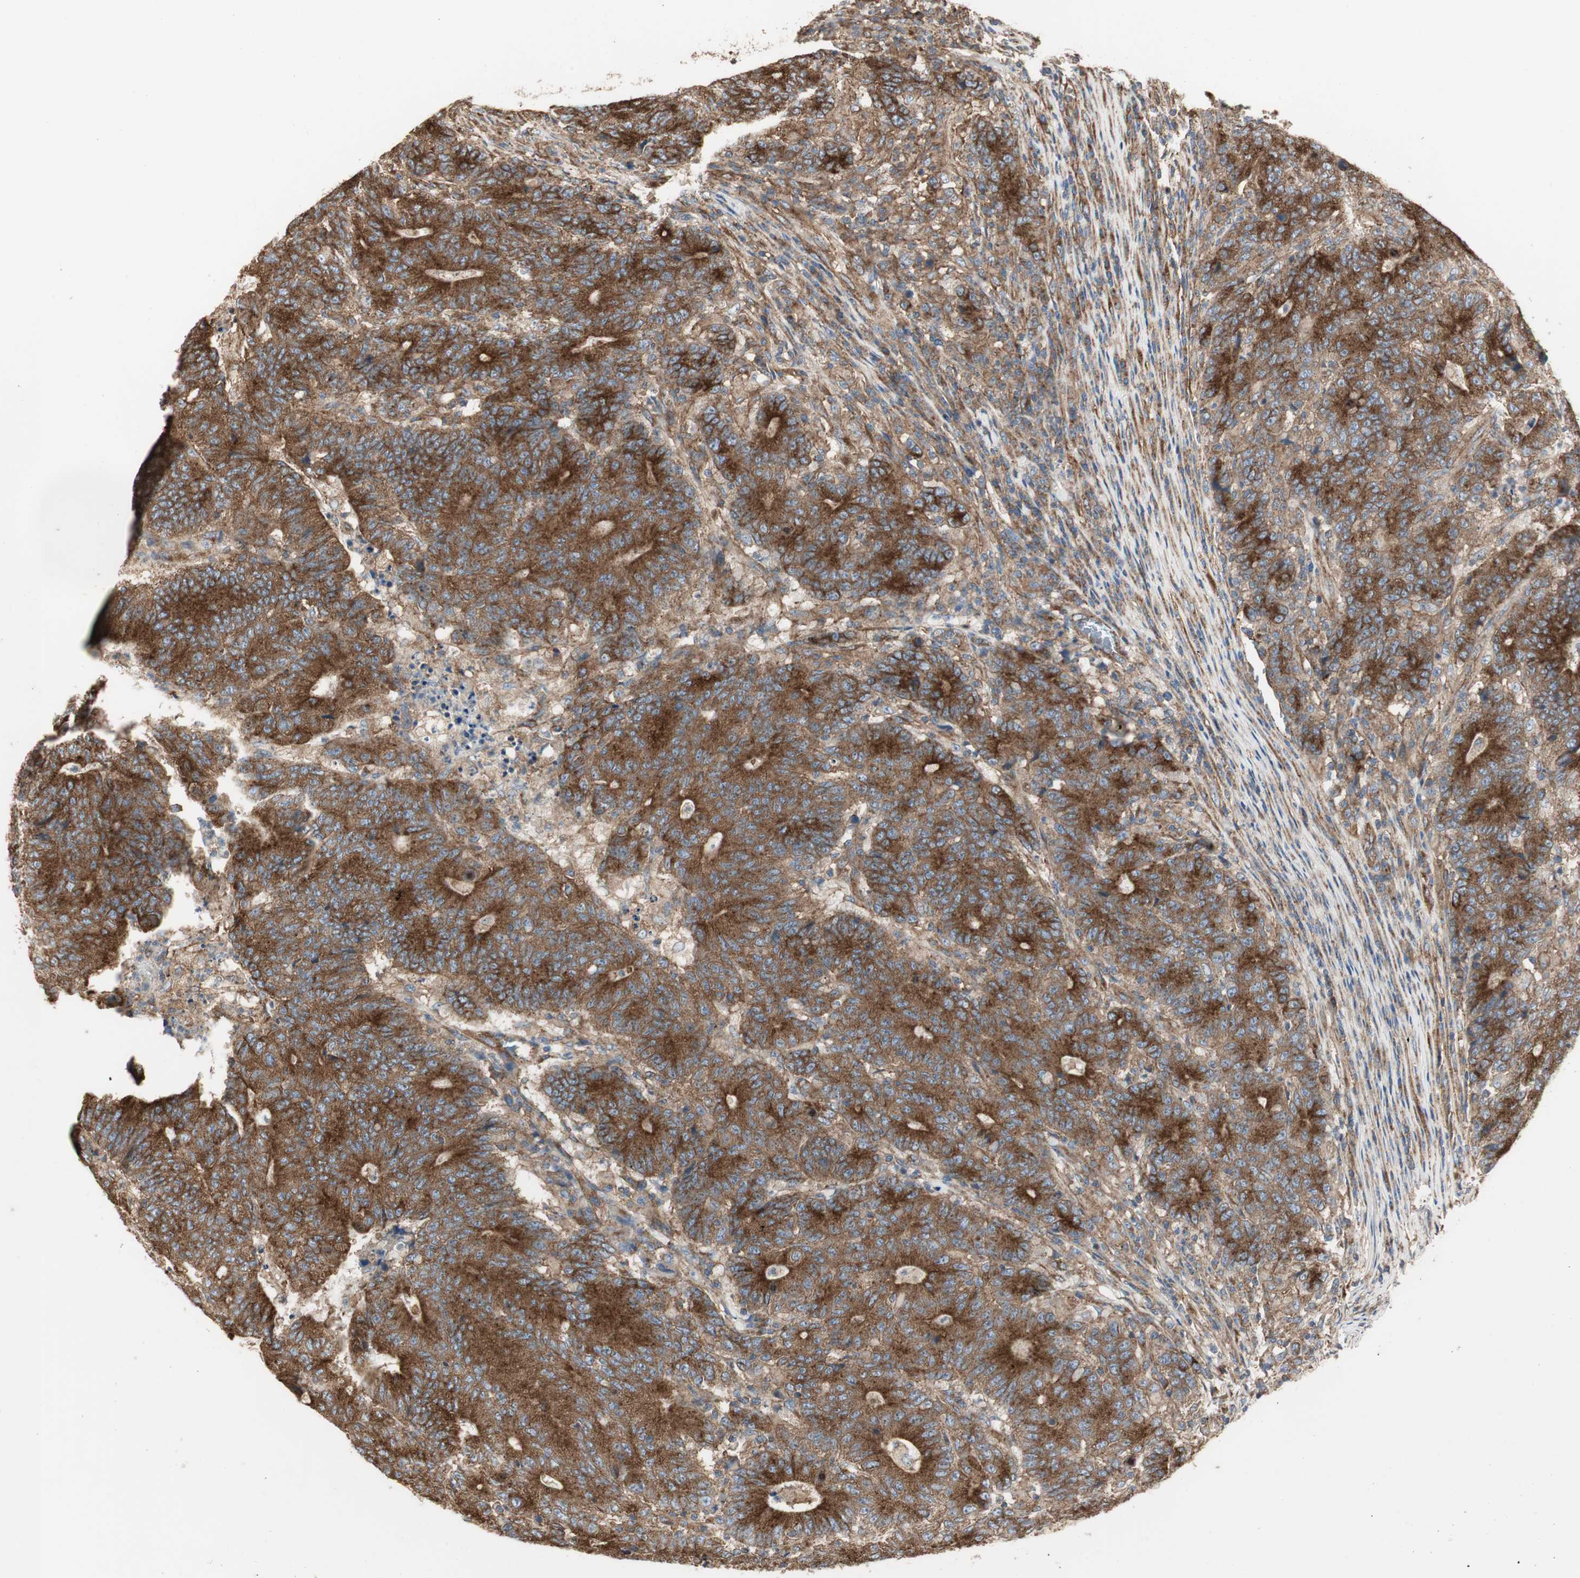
{"staining": {"intensity": "strong", "quantity": ">75%", "location": "cytoplasmic/membranous"}, "tissue": "colorectal cancer", "cell_type": "Tumor cells", "image_type": "cancer", "snomed": [{"axis": "morphology", "description": "Normal tissue, NOS"}, {"axis": "morphology", "description": "Adenocarcinoma, NOS"}, {"axis": "topography", "description": "Colon"}], "caption": "Immunohistochemistry (IHC) photomicrograph of neoplastic tissue: human colorectal cancer stained using IHC reveals high levels of strong protein expression localized specifically in the cytoplasmic/membranous of tumor cells, appearing as a cytoplasmic/membranous brown color.", "gene": "H6PD", "patient": {"sex": "female", "age": 75}}